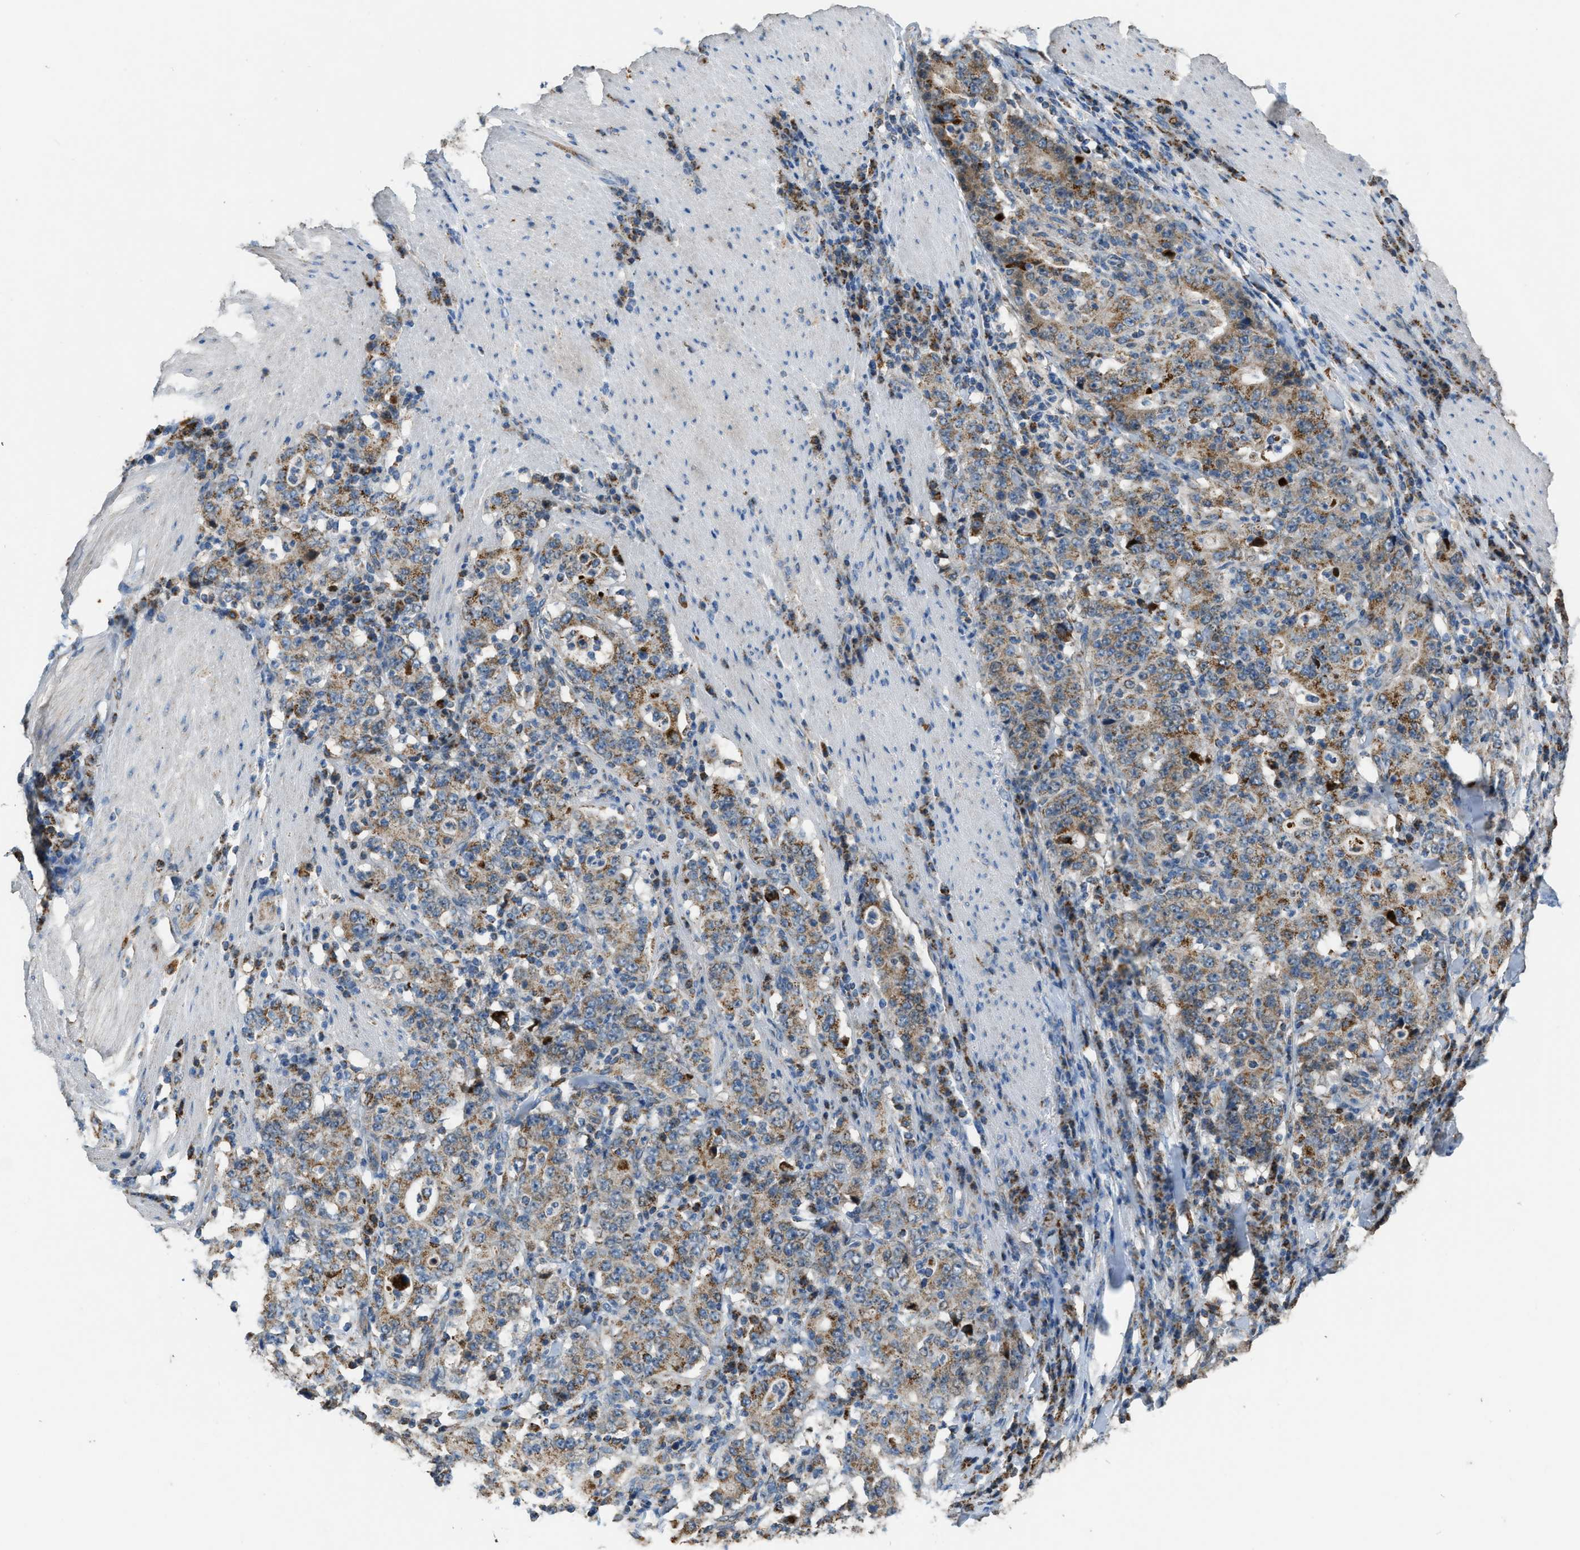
{"staining": {"intensity": "weak", "quantity": ">75%", "location": "cytoplasmic/membranous"}, "tissue": "stomach cancer", "cell_type": "Tumor cells", "image_type": "cancer", "snomed": [{"axis": "morphology", "description": "Normal tissue, NOS"}, {"axis": "morphology", "description": "Adenocarcinoma, NOS"}, {"axis": "topography", "description": "Stomach, upper"}, {"axis": "topography", "description": "Stomach"}], "caption": "Human stomach cancer stained with a protein marker displays weak staining in tumor cells.", "gene": "ETFB", "patient": {"sex": "male", "age": 59}}